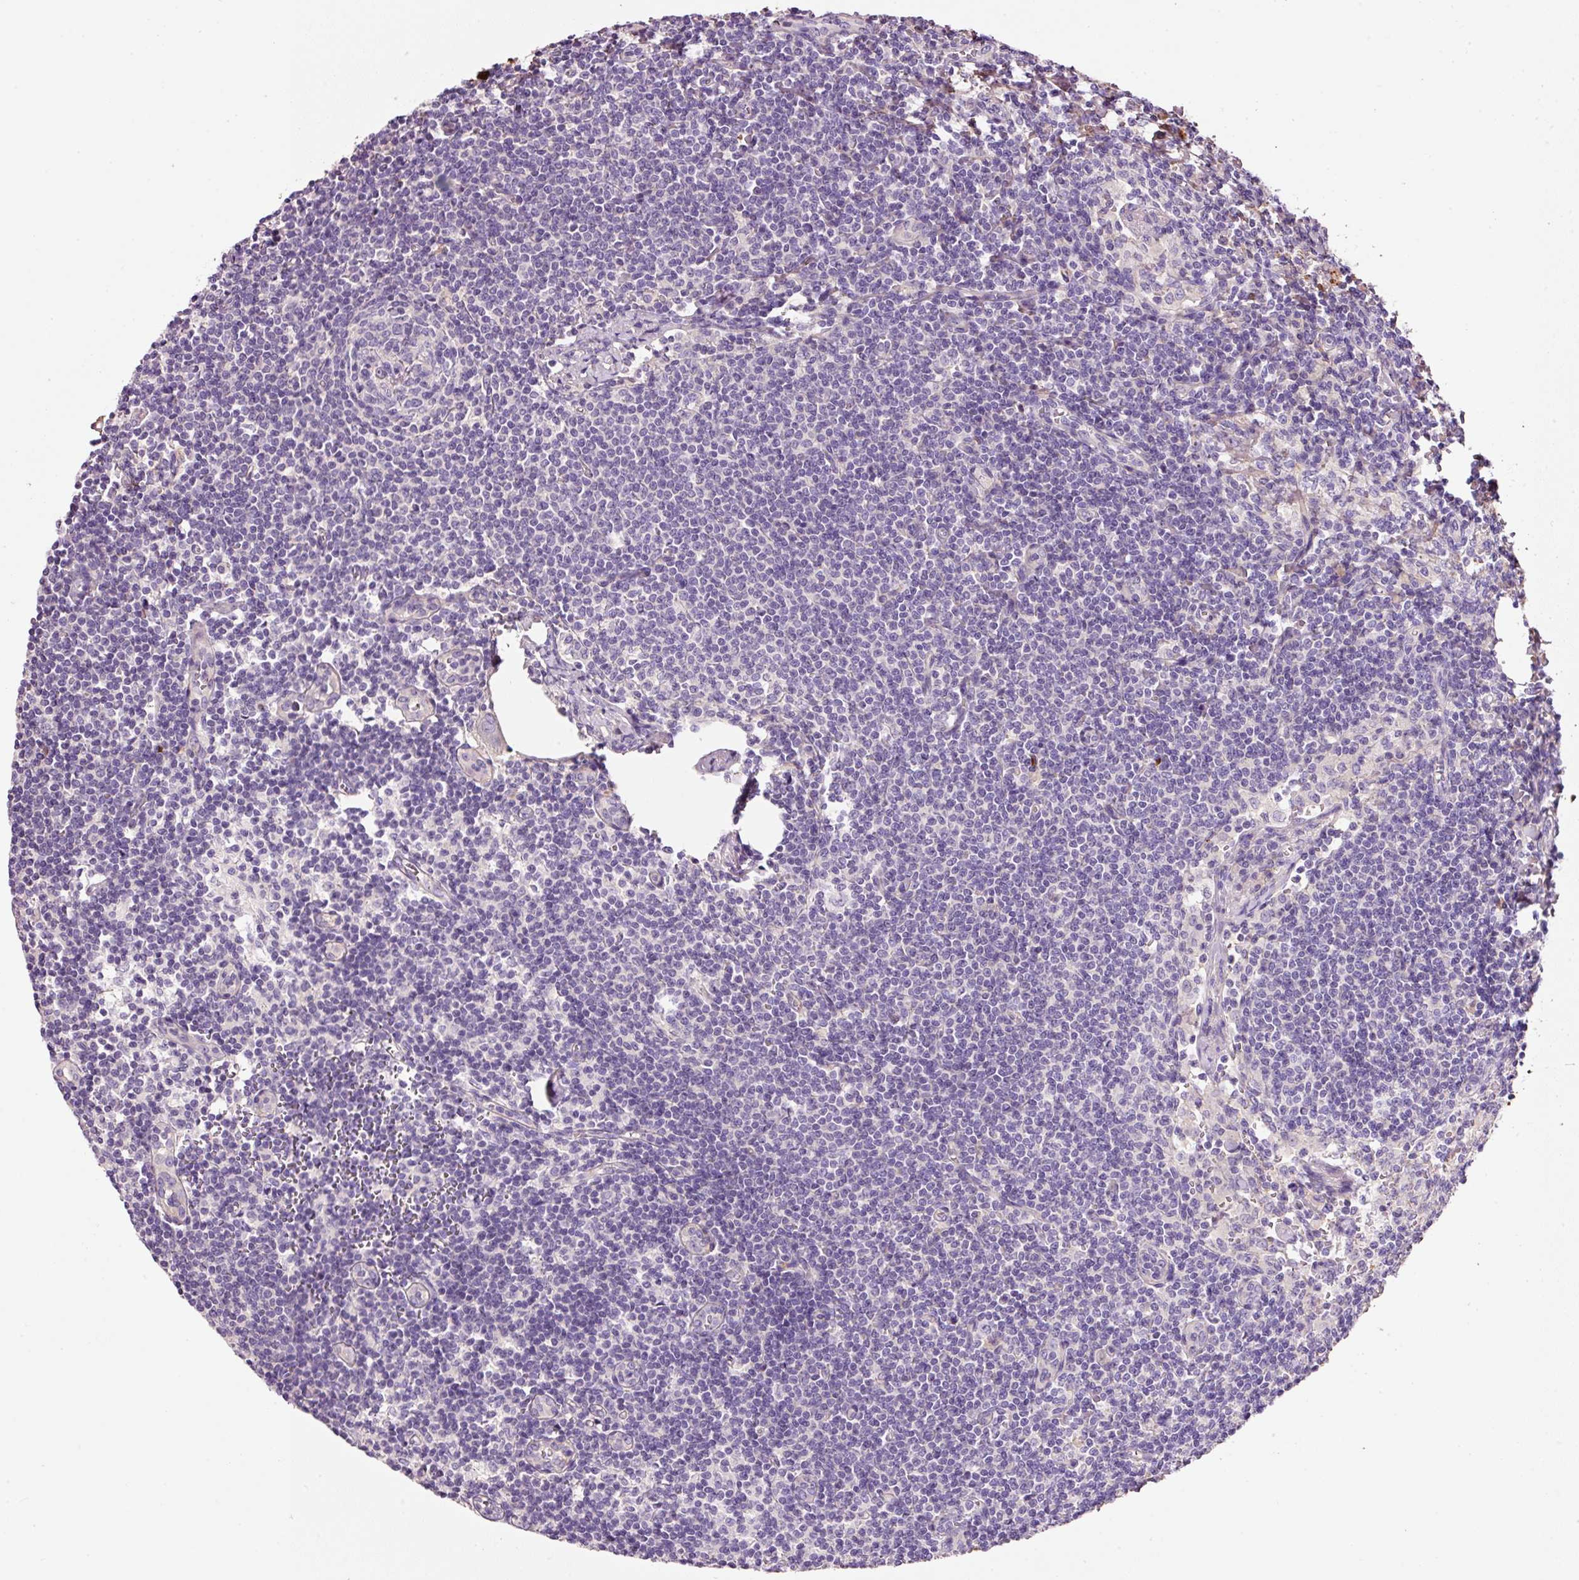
{"staining": {"intensity": "negative", "quantity": "none", "location": "none"}, "tissue": "lymph node", "cell_type": "Germinal center cells", "image_type": "normal", "snomed": [{"axis": "morphology", "description": "Normal tissue, NOS"}, {"axis": "topography", "description": "Lymph node"}], "caption": "A histopathology image of human lymph node is negative for staining in germinal center cells. Nuclei are stained in blue.", "gene": "SOS2", "patient": {"sex": "female", "age": 59}}